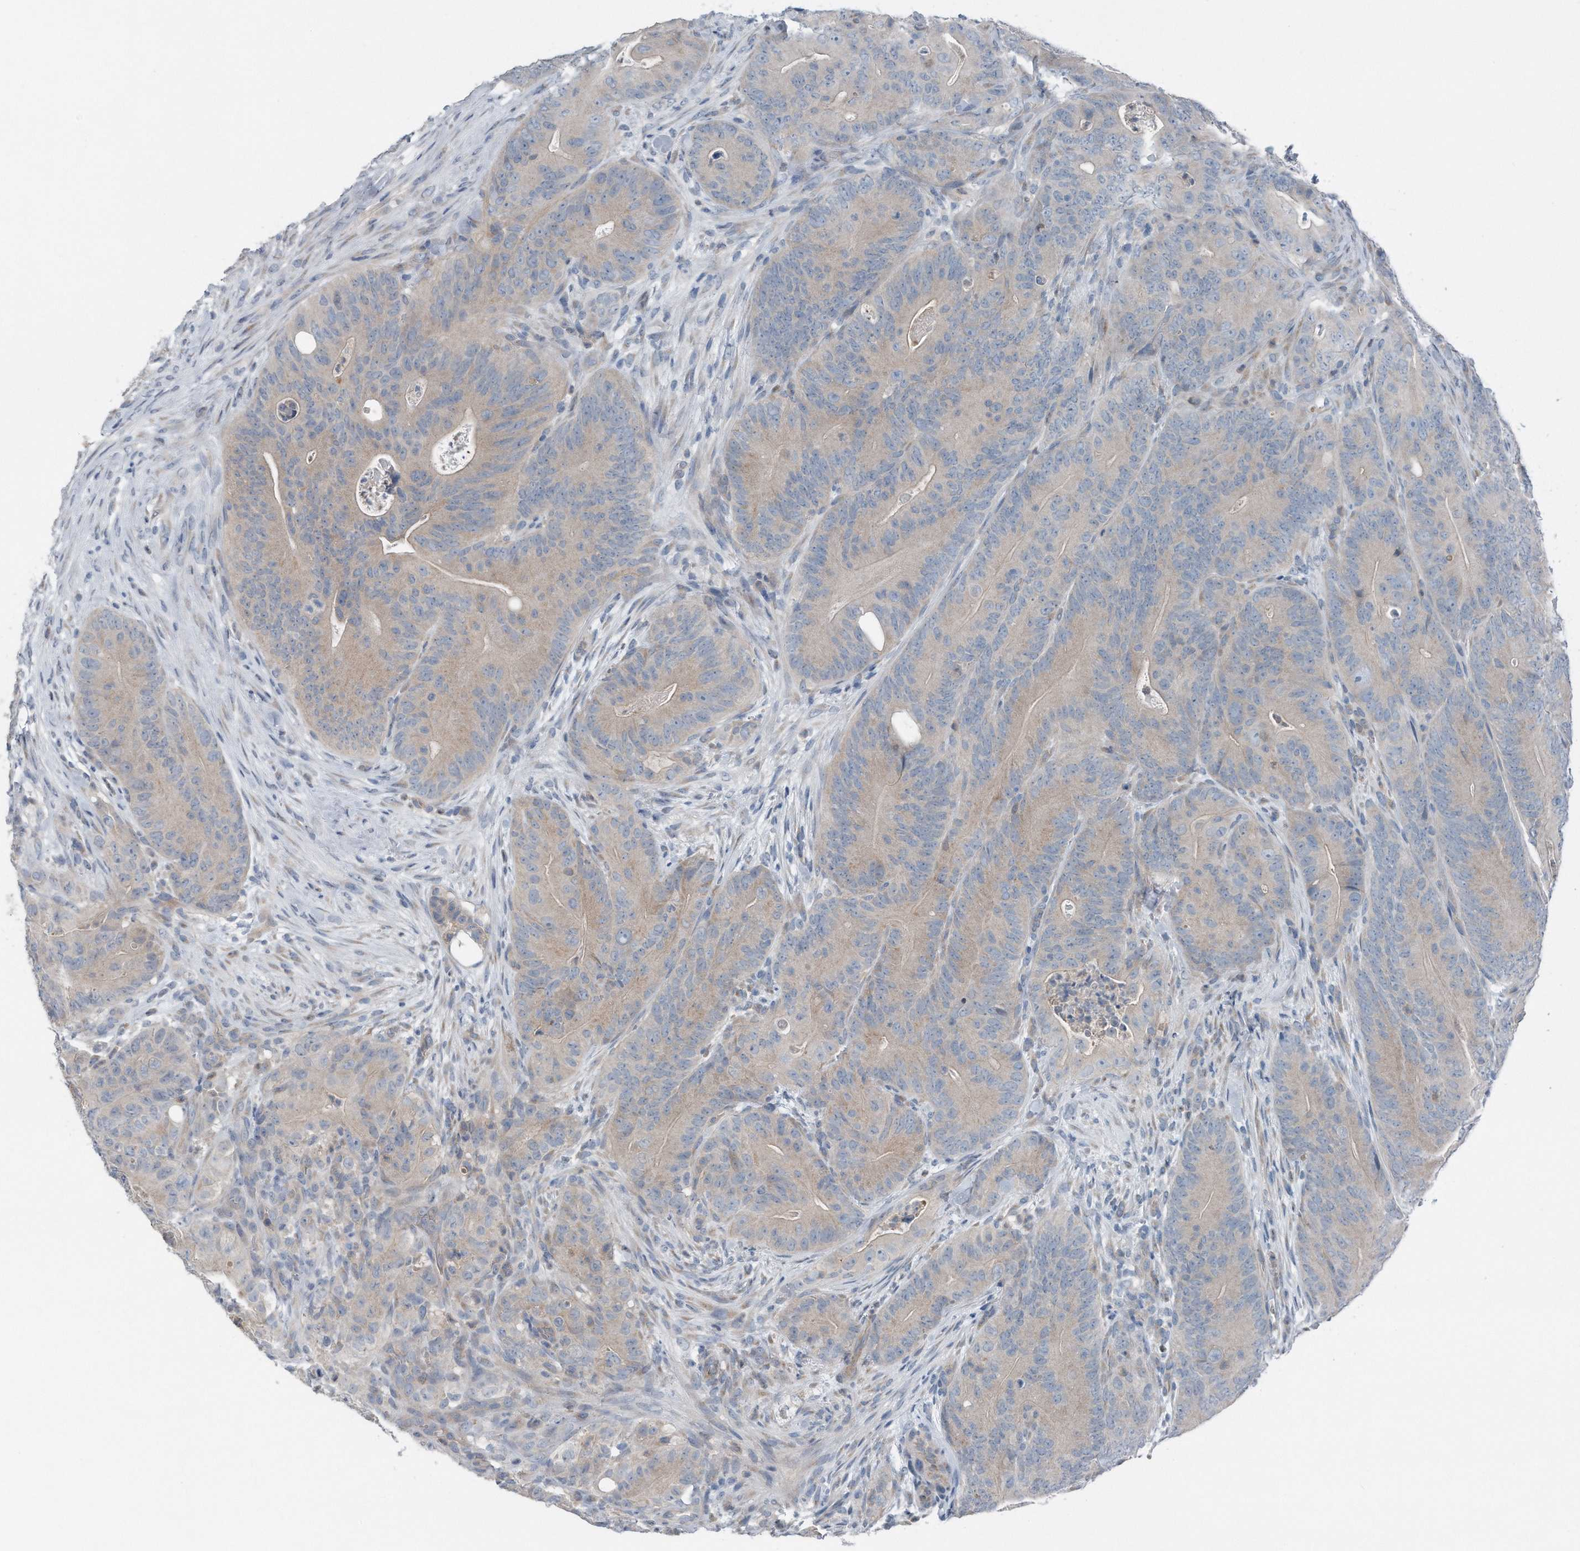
{"staining": {"intensity": "weak", "quantity": "<25%", "location": "cytoplasmic/membranous"}, "tissue": "colorectal cancer", "cell_type": "Tumor cells", "image_type": "cancer", "snomed": [{"axis": "morphology", "description": "Normal tissue, NOS"}, {"axis": "topography", "description": "Colon"}], "caption": "The immunohistochemistry (IHC) histopathology image has no significant expression in tumor cells of colorectal cancer tissue. The staining was performed using DAB (3,3'-diaminobenzidine) to visualize the protein expression in brown, while the nuclei were stained in blue with hematoxylin (Magnification: 20x).", "gene": "YRDC", "patient": {"sex": "female", "age": 82}}